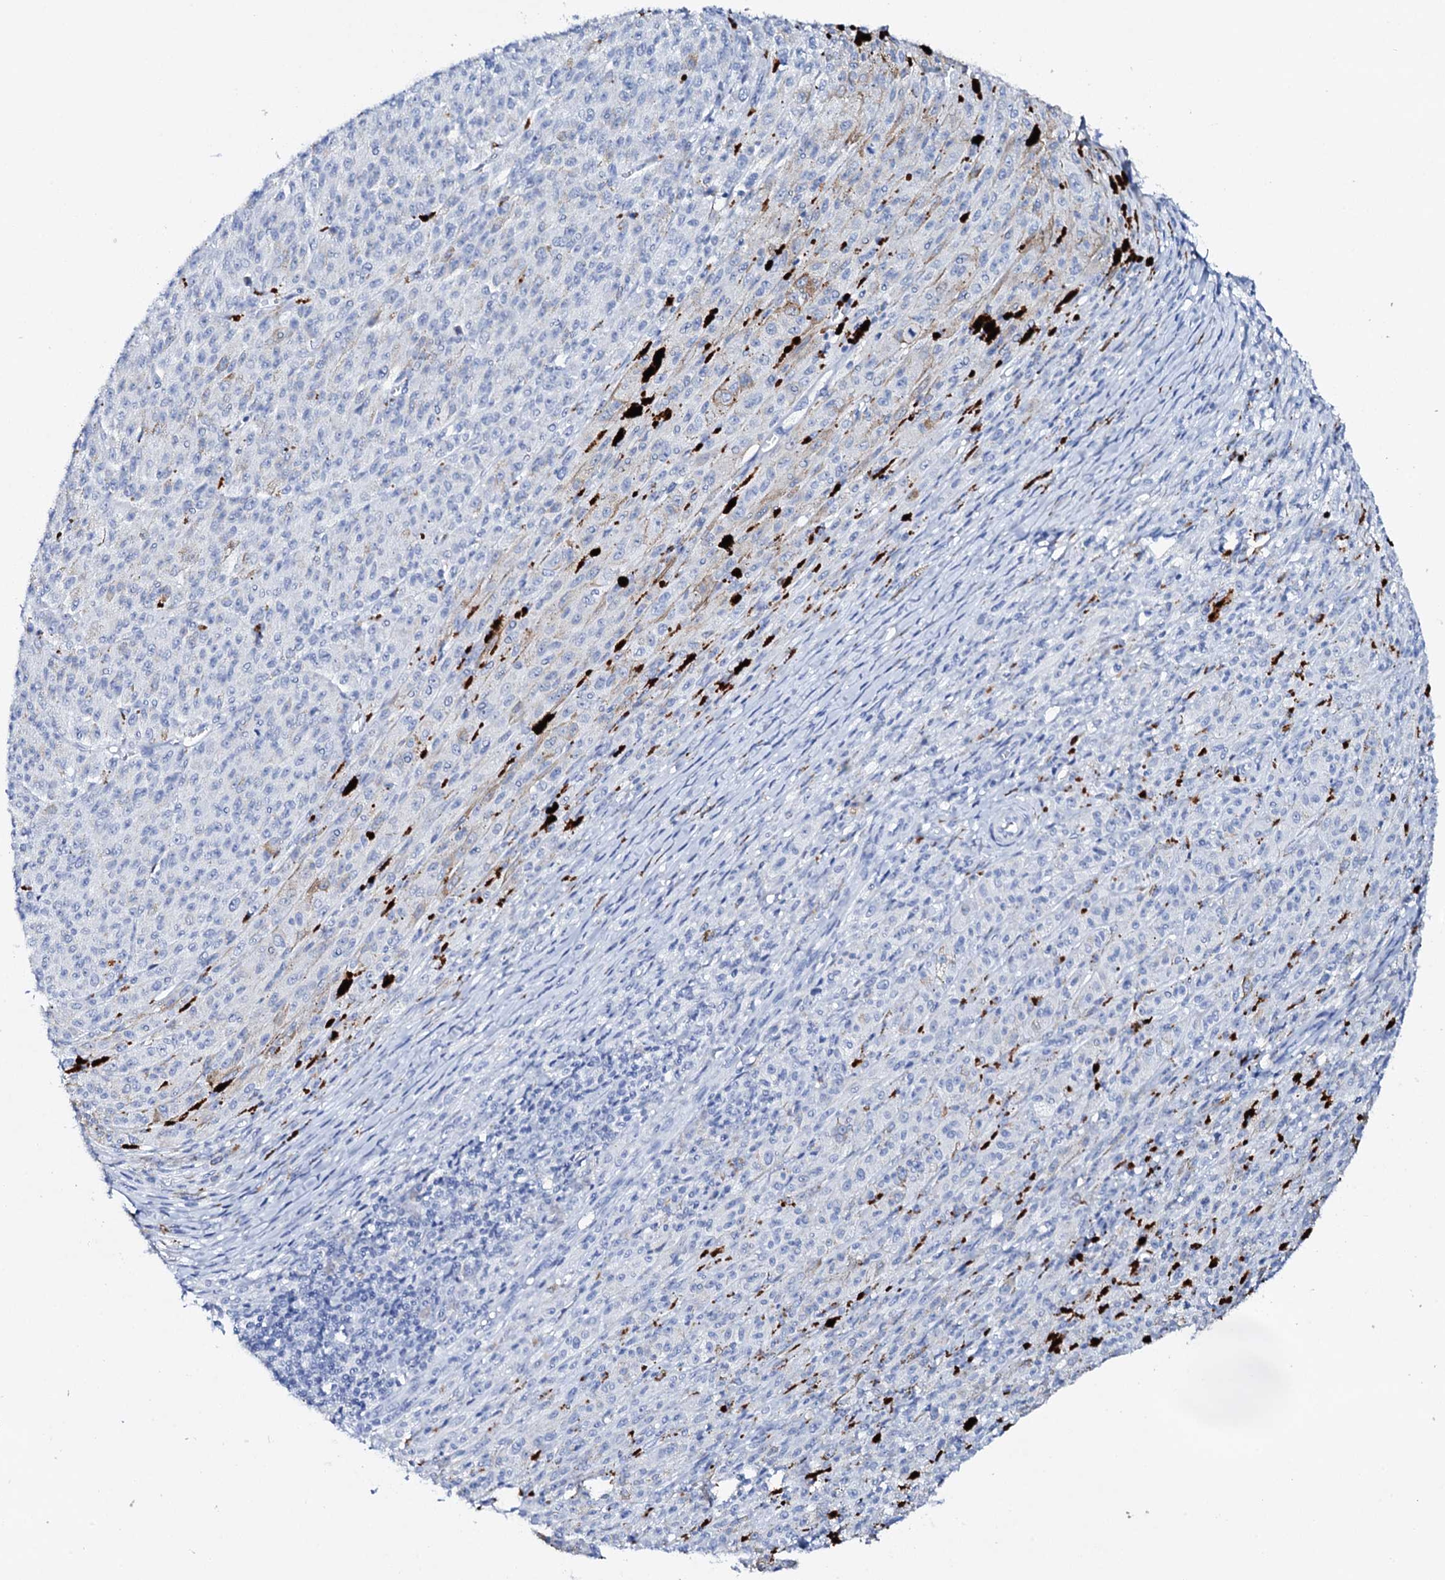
{"staining": {"intensity": "negative", "quantity": "none", "location": "none"}, "tissue": "melanoma", "cell_type": "Tumor cells", "image_type": "cancer", "snomed": [{"axis": "morphology", "description": "Malignant melanoma, NOS"}, {"axis": "topography", "description": "Skin"}], "caption": "A photomicrograph of malignant melanoma stained for a protein demonstrates no brown staining in tumor cells.", "gene": "FBXL16", "patient": {"sex": "female", "age": 52}}